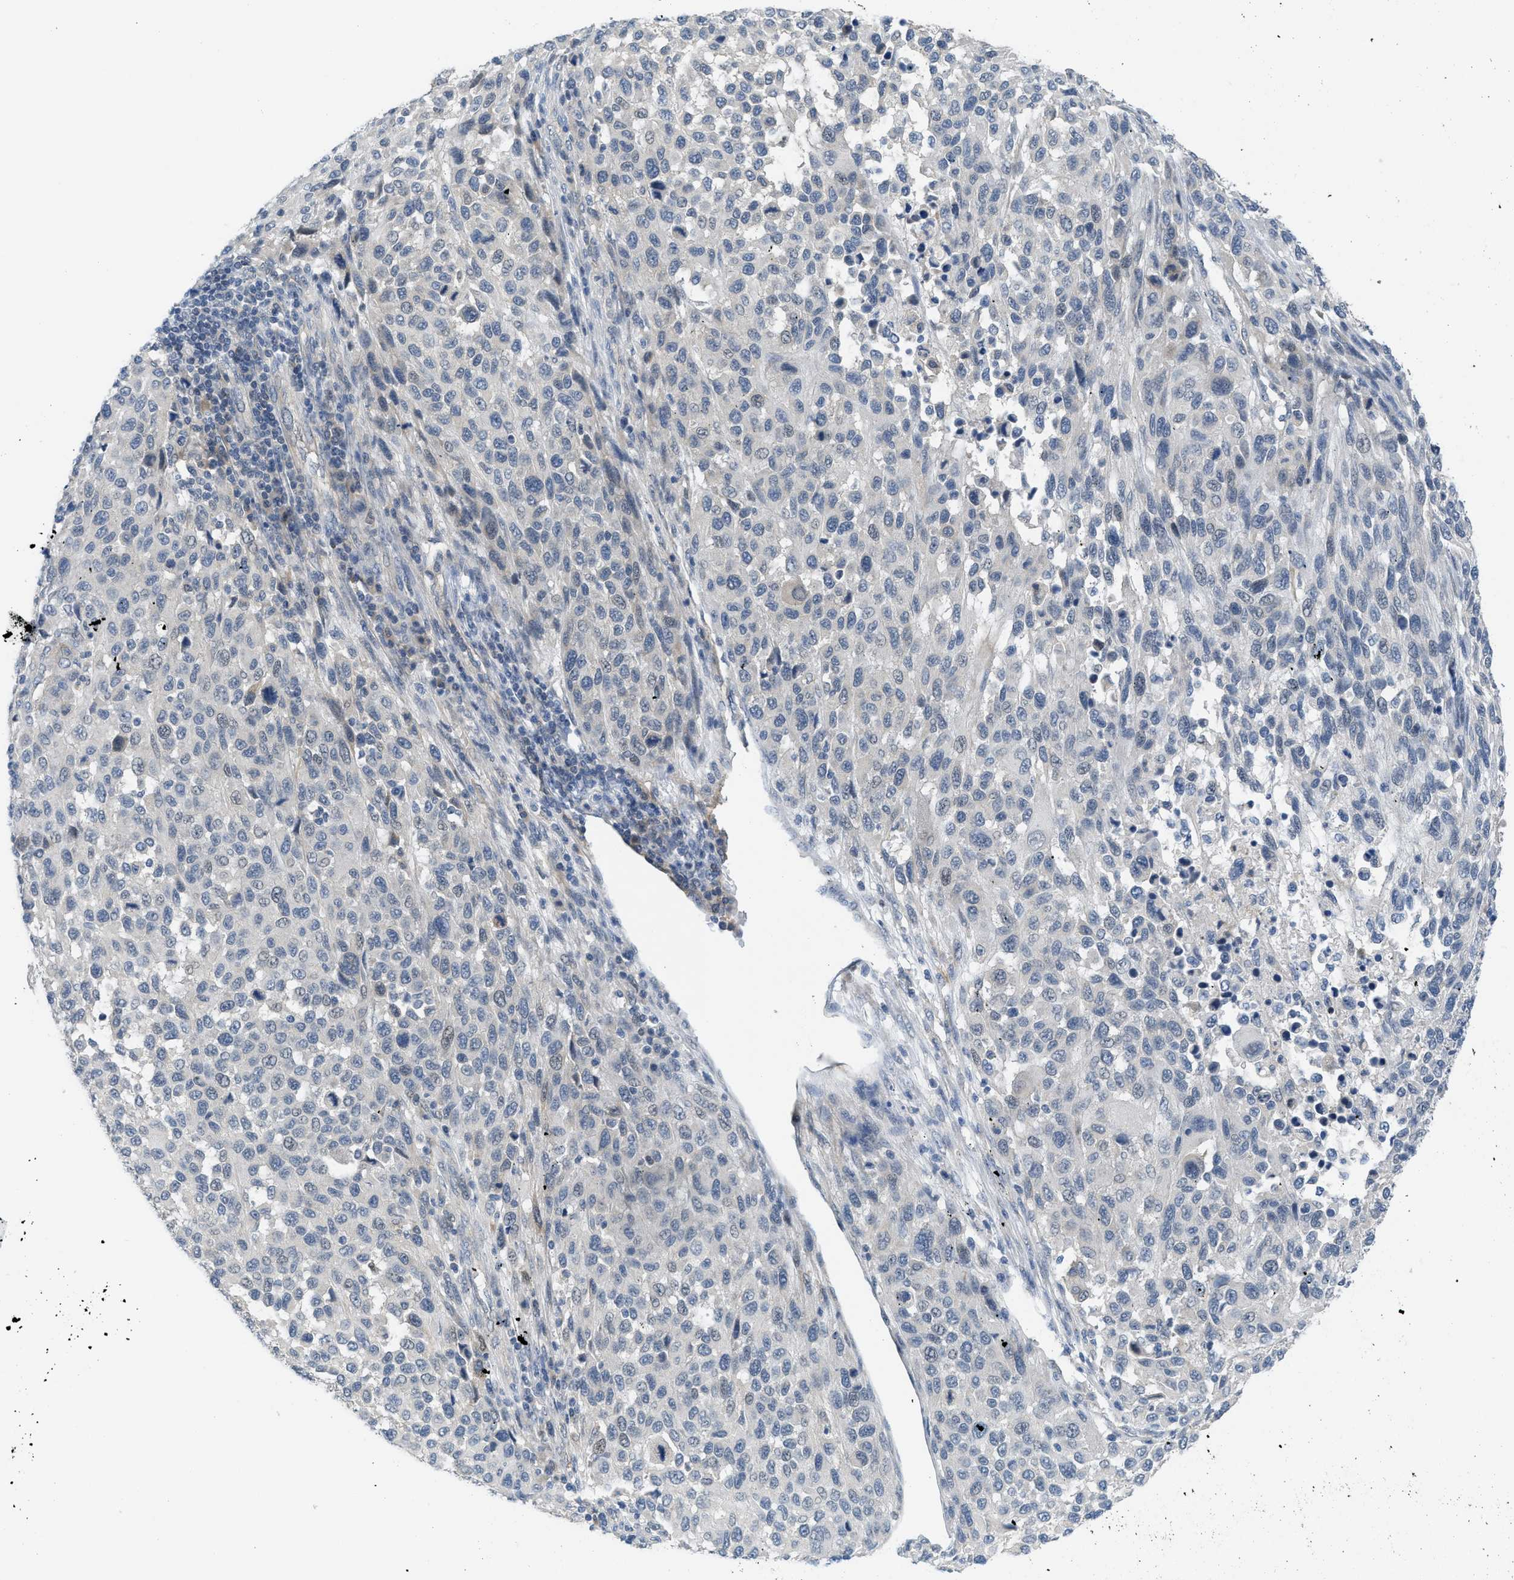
{"staining": {"intensity": "negative", "quantity": "none", "location": "none"}, "tissue": "melanoma", "cell_type": "Tumor cells", "image_type": "cancer", "snomed": [{"axis": "morphology", "description": "Malignant melanoma, Metastatic site"}, {"axis": "topography", "description": "Lymph node"}], "caption": "Melanoma stained for a protein using immunohistochemistry displays no expression tumor cells.", "gene": "TNFAIP1", "patient": {"sex": "male", "age": 61}}